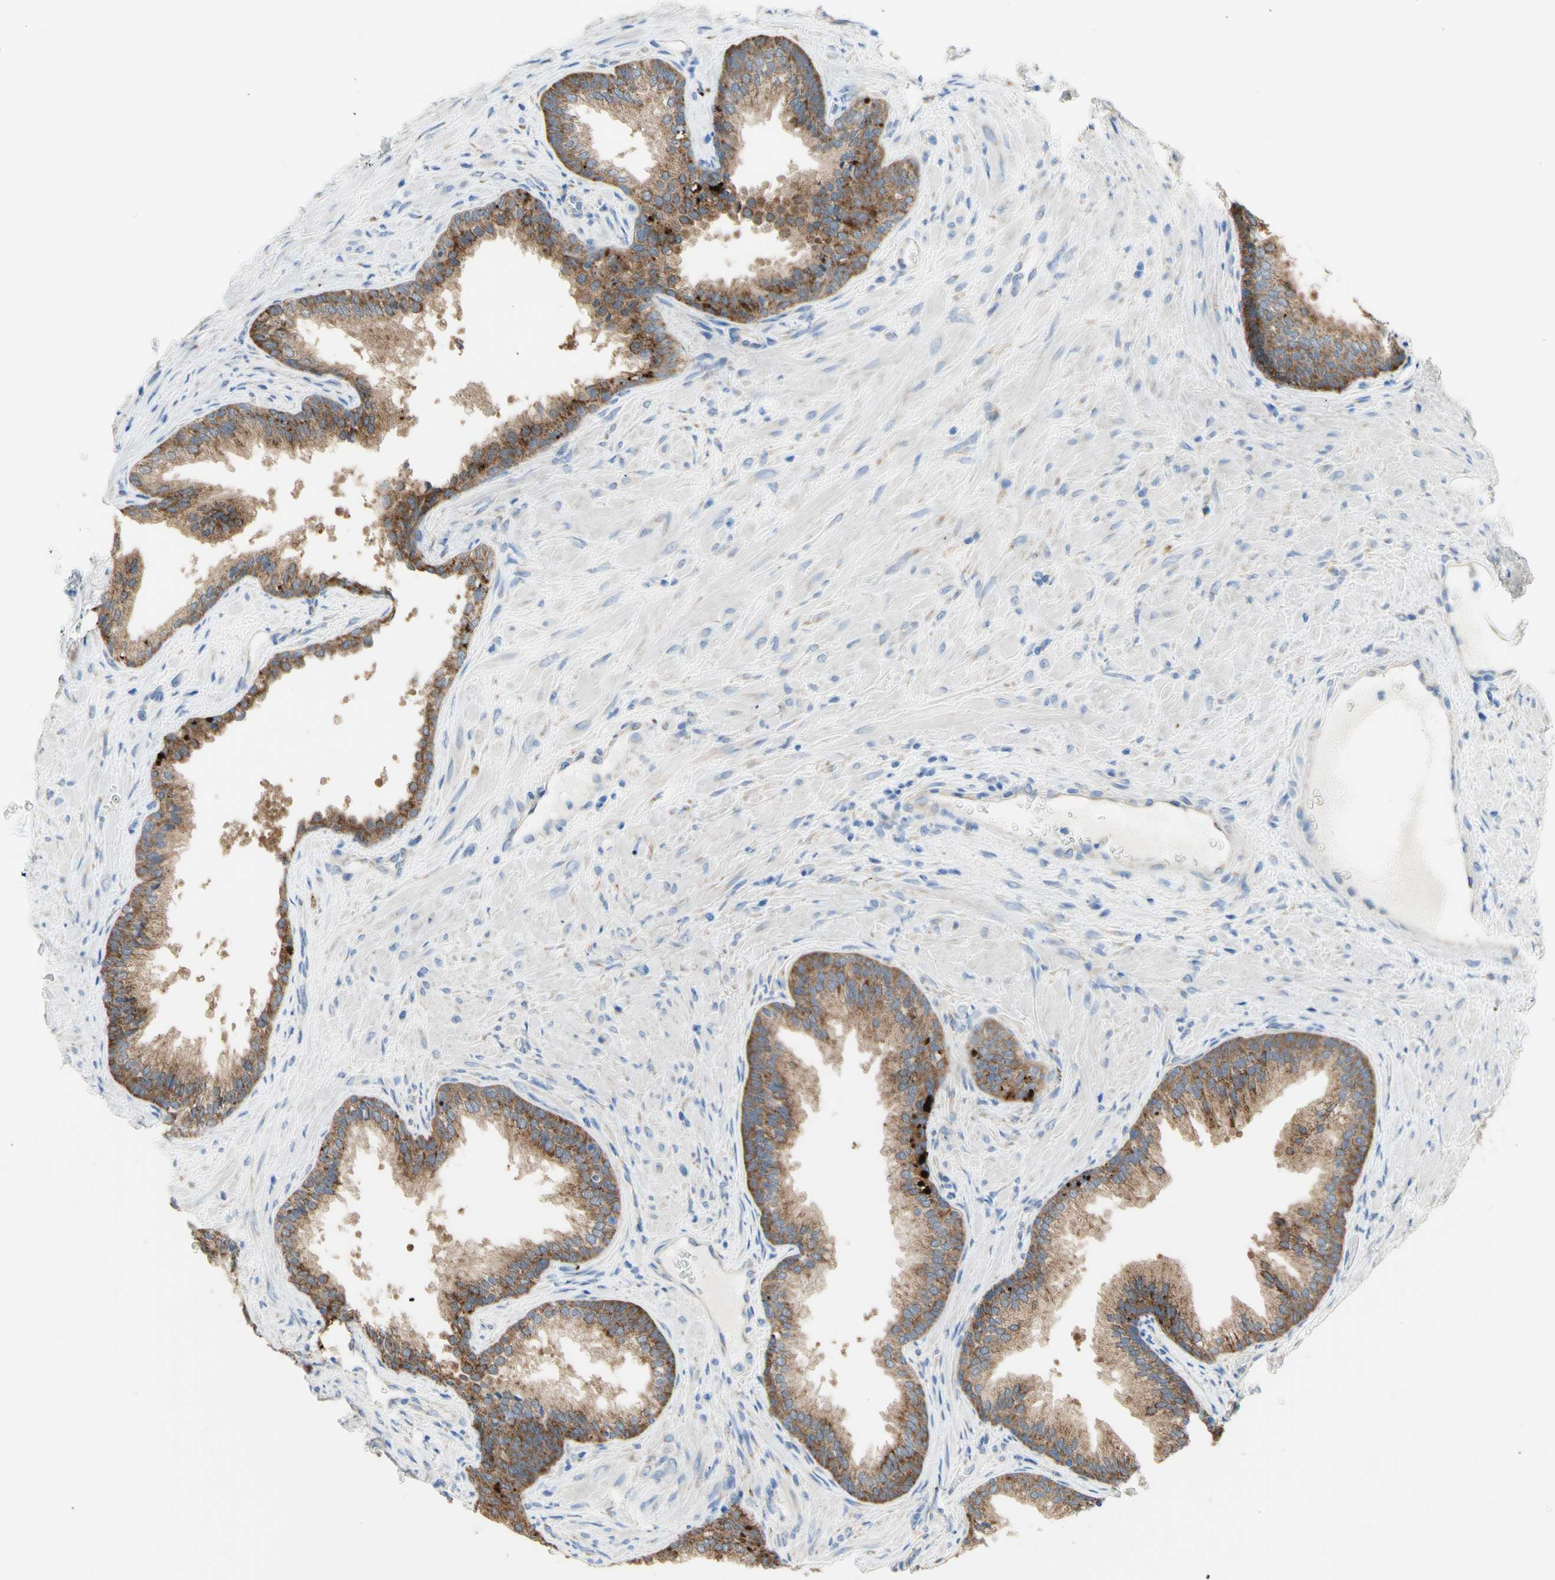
{"staining": {"intensity": "moderate", "quantity": ">75%", "location": "cytoplasmic/membranous"}, "tissue": "prostate", "cell_type": "Glandular cells", "image_type": "normal", "snomed": [{"axis": "morphology", "description": "Normal tissue, NOS"}, {"axis": "topography", "description": "Prostate"}], "caption": "IHC staining of benign prostate, which demonstrates medium levels of moderate cytoplasmic/membranous expression in about >75% of glandular cells indicating moderate cytoplasmic/membranous protein expression. The staining was performed using DAB (3,3'-diaminobenzidine) (brown) for protein detection and nuclei were counterstained in hematoxylin (blue).", "gene": "URB2", "patient": {"sex": "male", "age": 76}}